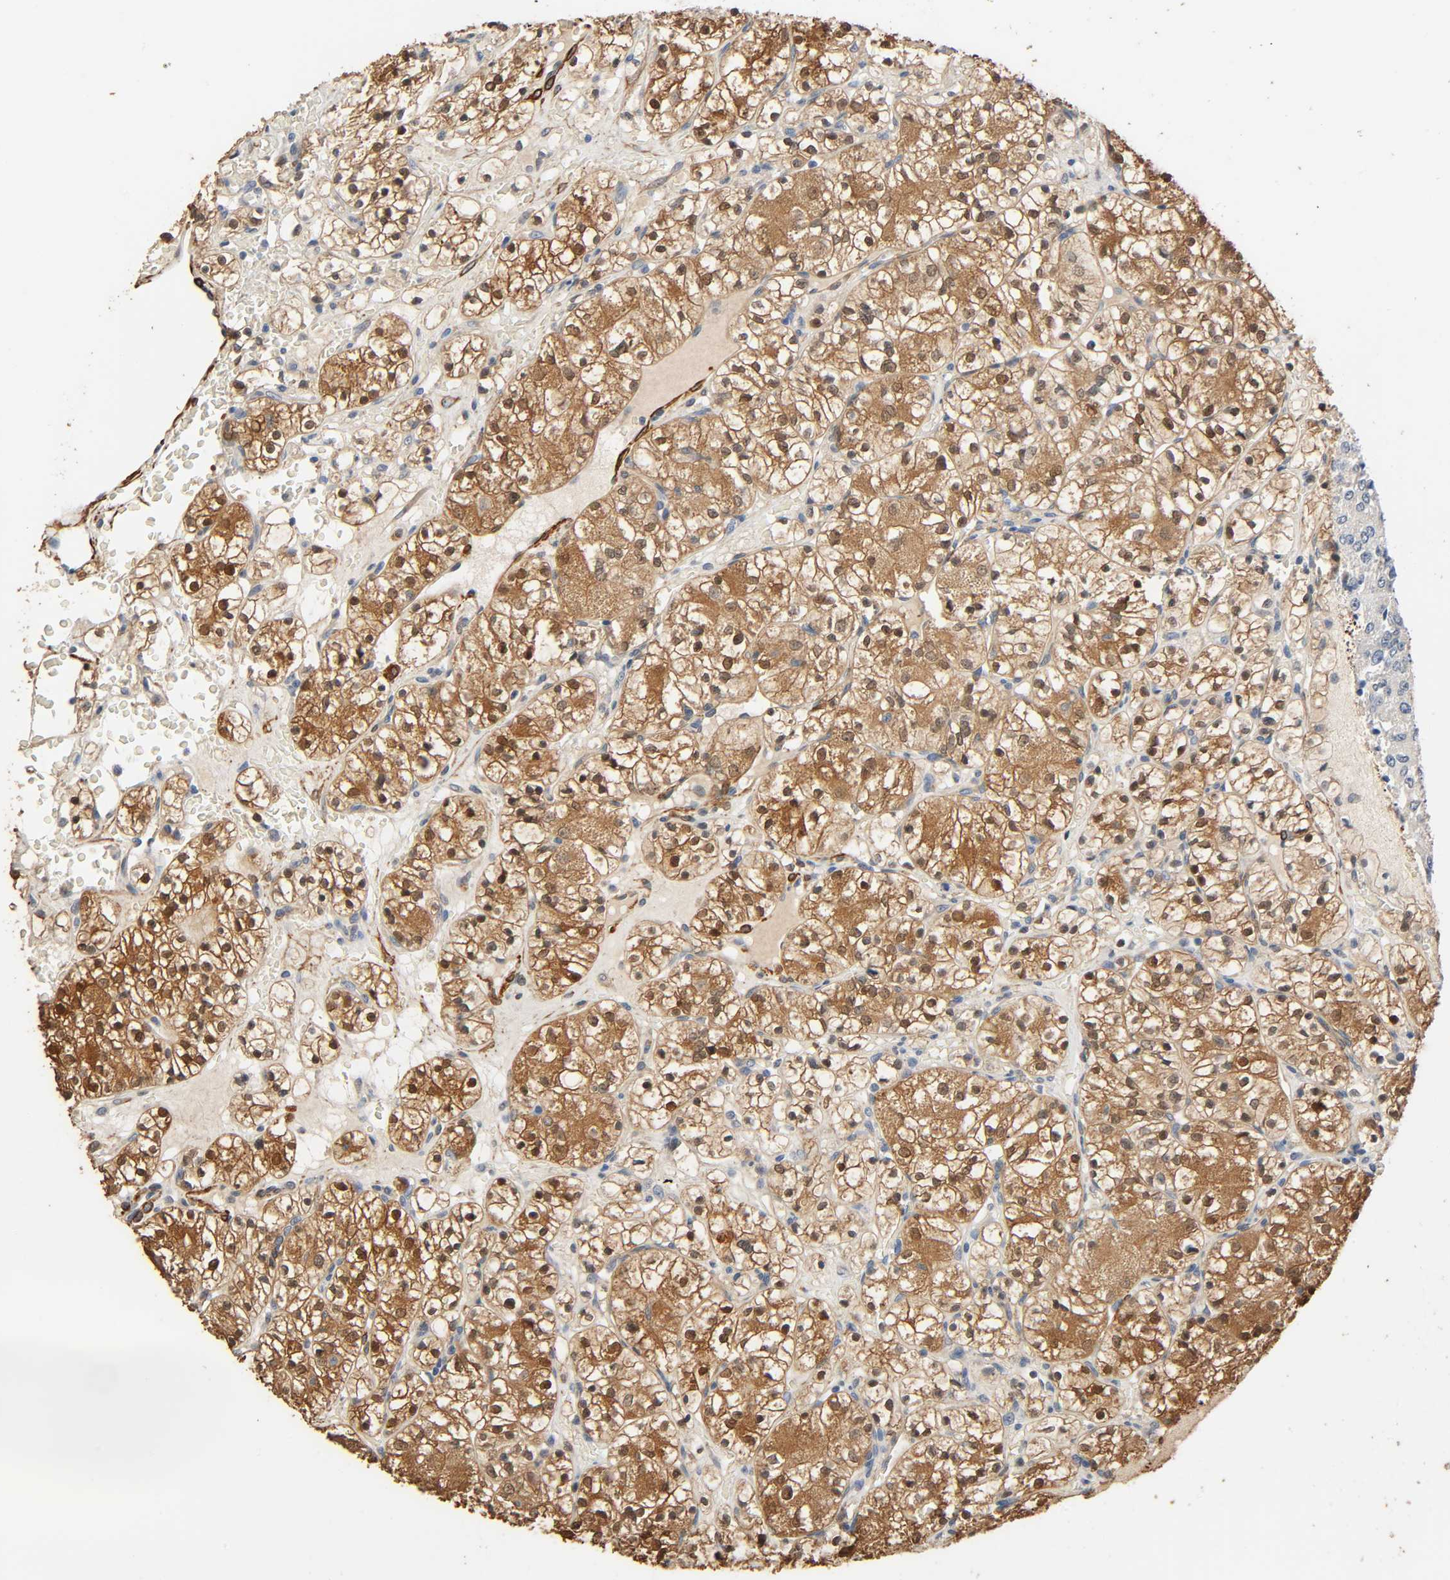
{"staining": {"intensity": "moderate", "quantity": ">75%", "location": "cytoplasmic/membranous,nuclear"}, "tissue": "renal cancer", "cell_type": "Tumor cells", "image_type": "cancer", "snomed": [{"axis": "morphology", "description": "Adenocarcinoma, NOS"}, {"axis": "topography", "description": "Kidney"}], "caption": "A micrograph showing moderate cytoplasmic/membranous and nuclear expression in about >75% of tumor cells in renal adenocarcinoma, as visualized by brown immunohistochemical staining.", "gene": "GSTA3", "patient": {"sex": "female", "age": 60}}